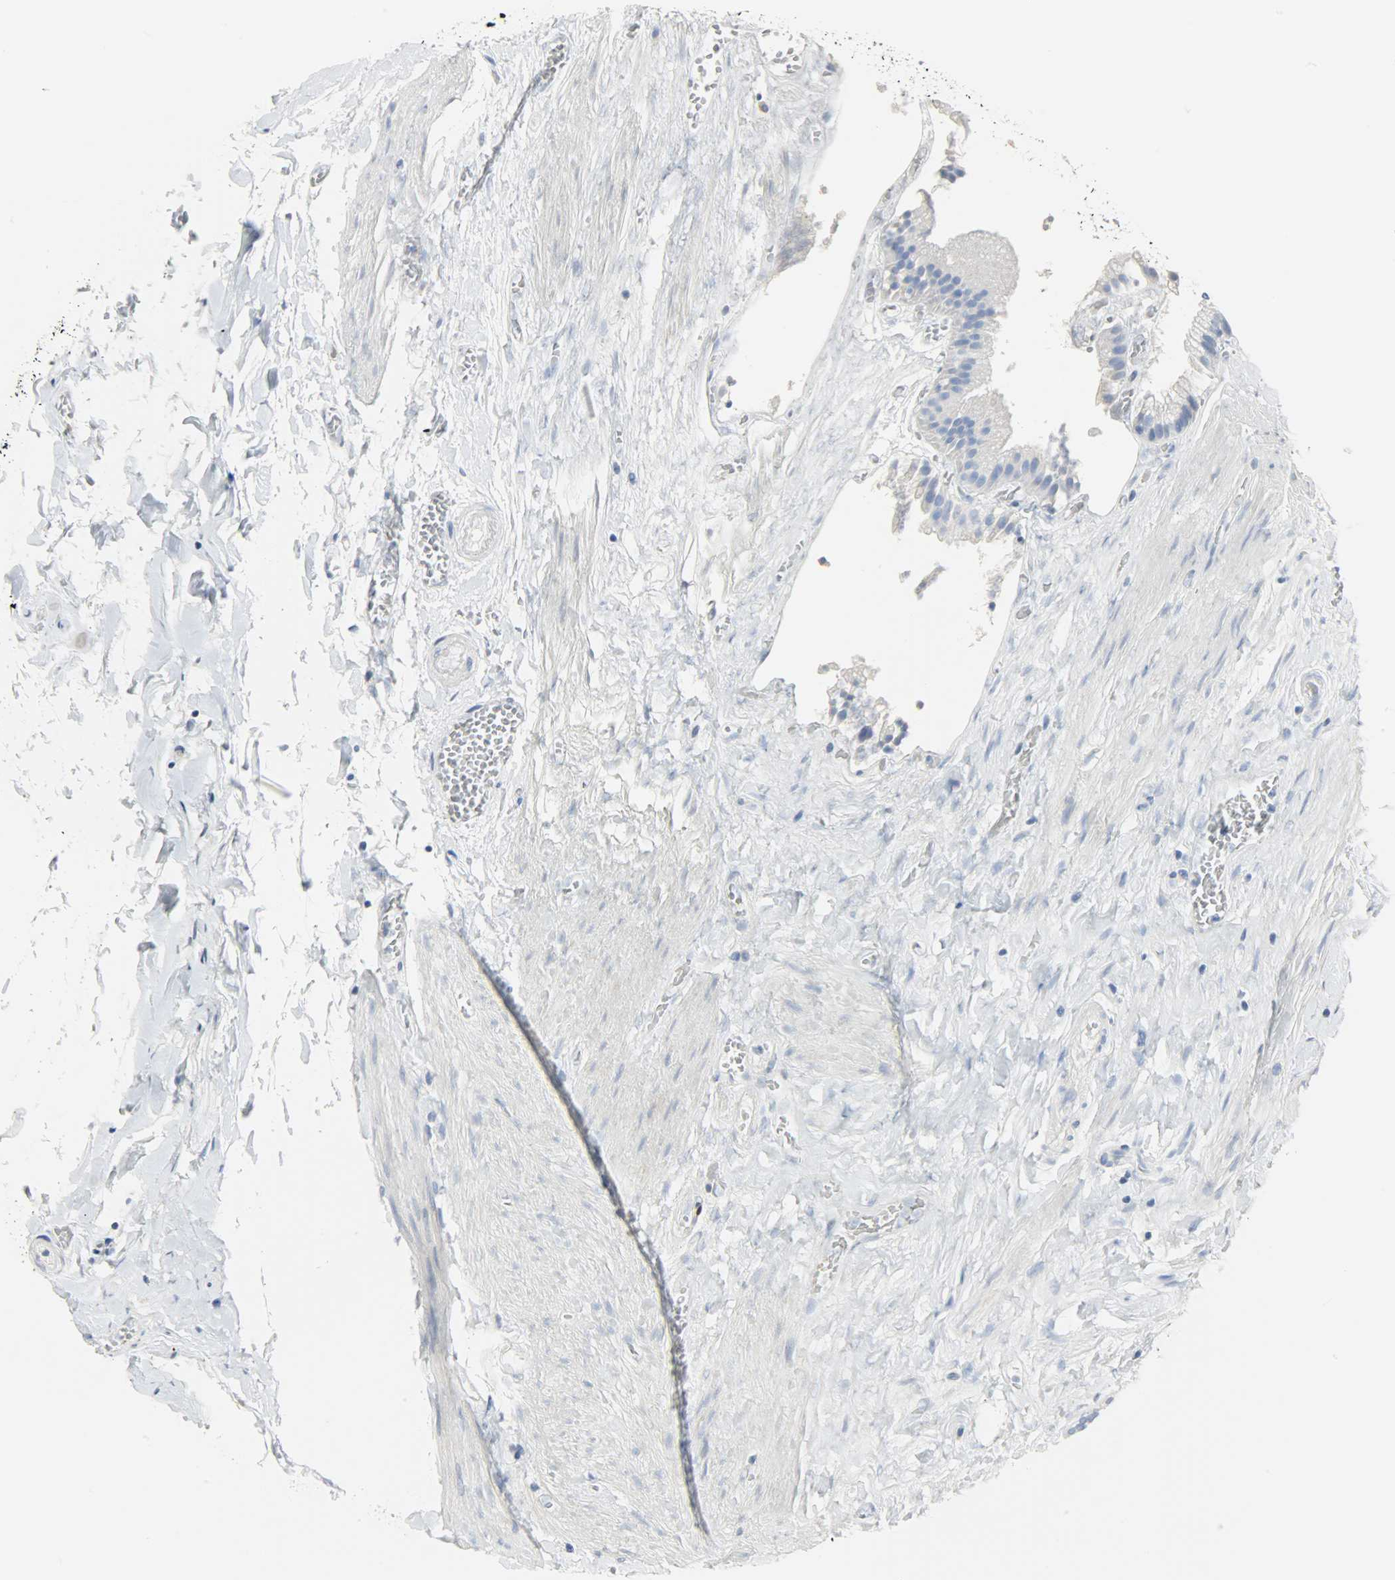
{"staining": {"intensity": "negative", "quantity": "none", "location": "none"}, "tissue": "gallbladder", "cell_type": "Glandular cells", "image_type": "normal", "snomed": [{"axis": "morphology", "description": "Normal tissue, NOS"}, {"axis": "topography", "description": "Gallbladder"}], "caption": "DAB (3,3'-diaminobenzidine) immunohistochemical staining of normal human gallbladder shows no significant expression in glandular cells. (DAB immunohistochemistry (IHC) visualized using brightfield microscopy, high magnification).", "gene": "CA3", "patient": {"sex": "female", "age": 63}}